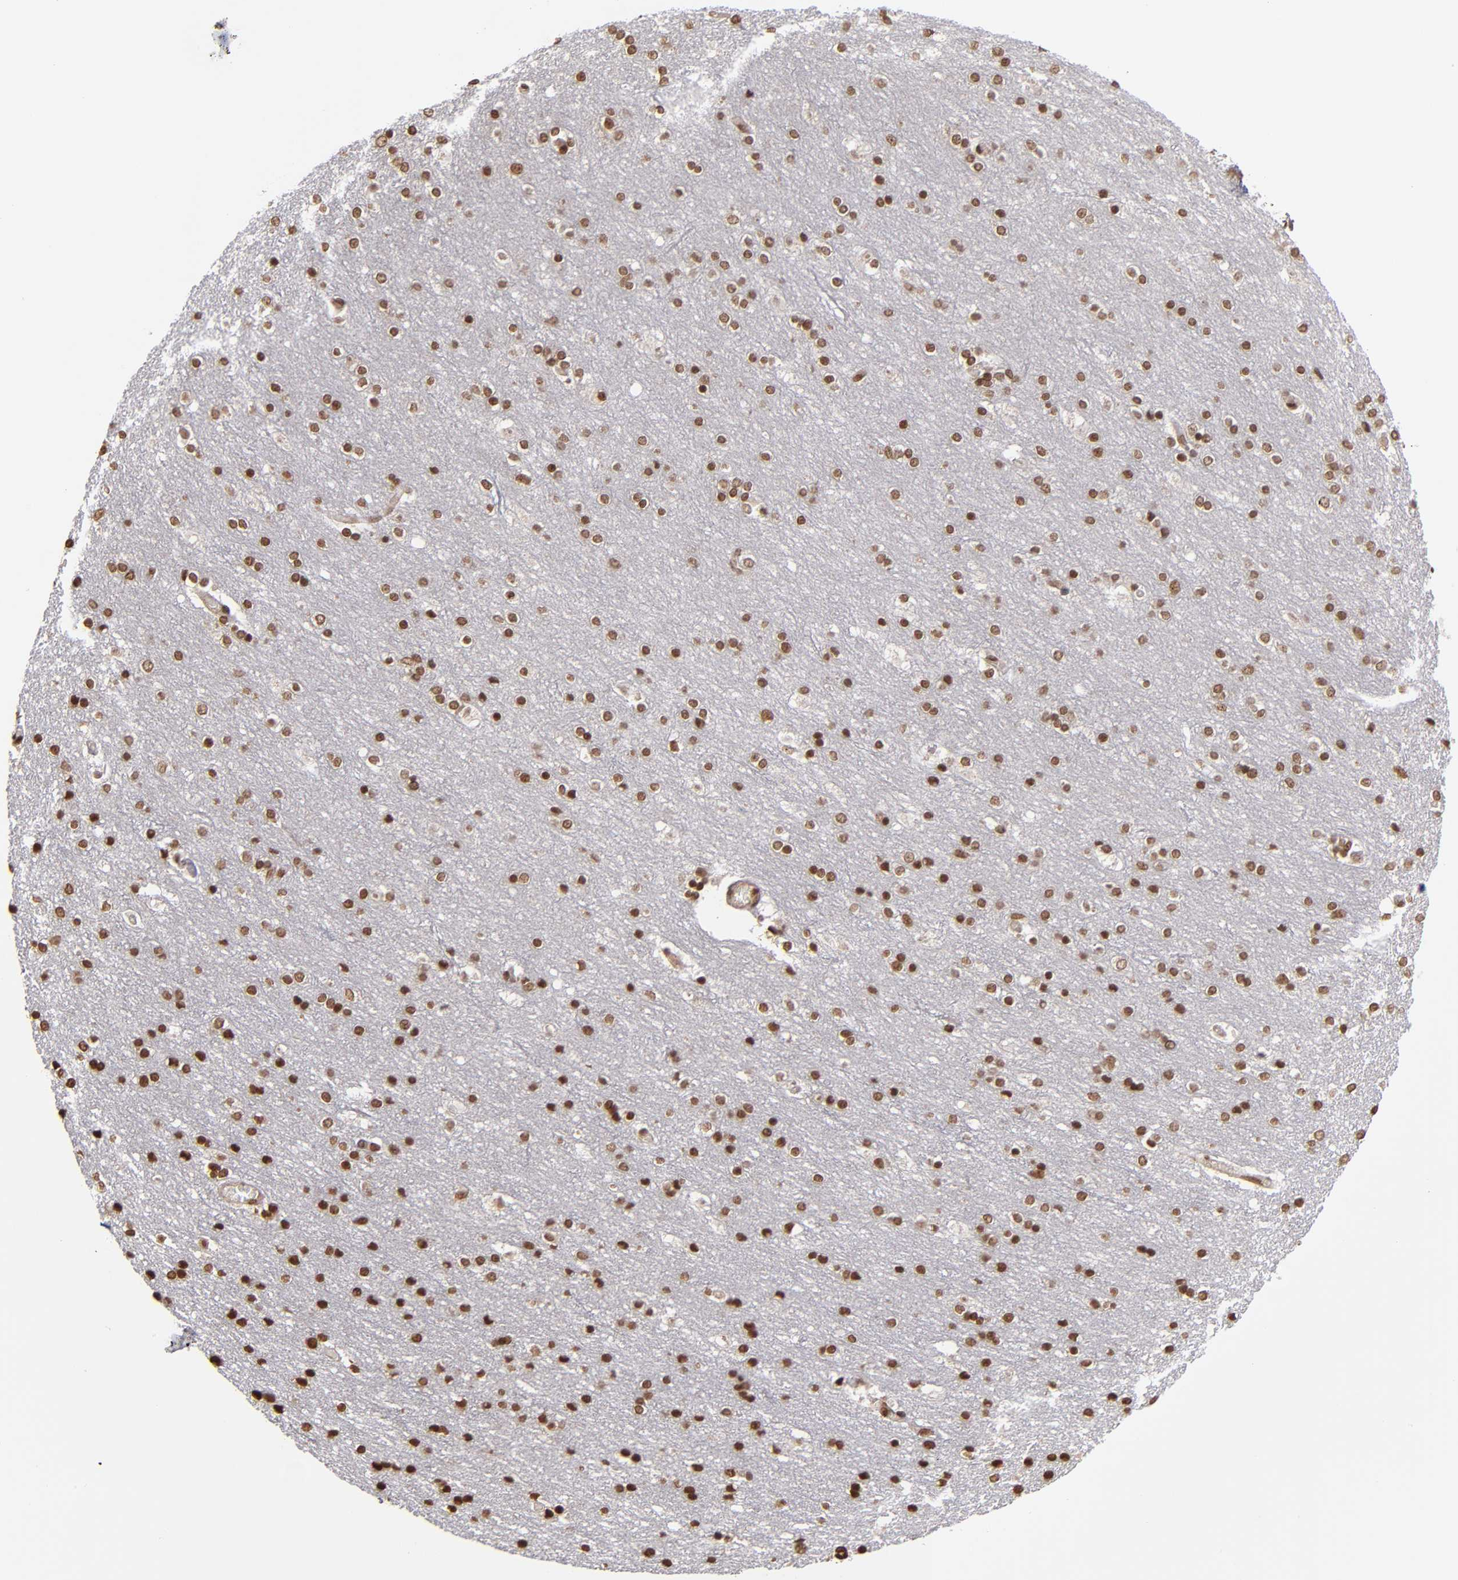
{"staining": {"intensity": "moderate", "quantity": ">75%", "location": "nuclear"}, "tissue": "cerebral cortex", "cell_type": "Endothelial cells", "image_type": "normal", "snomed": [{"axis": "morphology", "description": "Normal tissue, NOS"}, {"axis": "topography", "description": "Cerebral cortex"}], "caption": "DAB (3,3'-diaminobenzidine) immunohistochemical staining of benign cerebral cortex exhibits moderate nuclear protein expression in approximately >75% of endothelial cells. (brown staining indicates protein expression, while blue staining denotes nuclei).", "gene": "ABL2", "patient": {"sex": "female", "age": 54}}